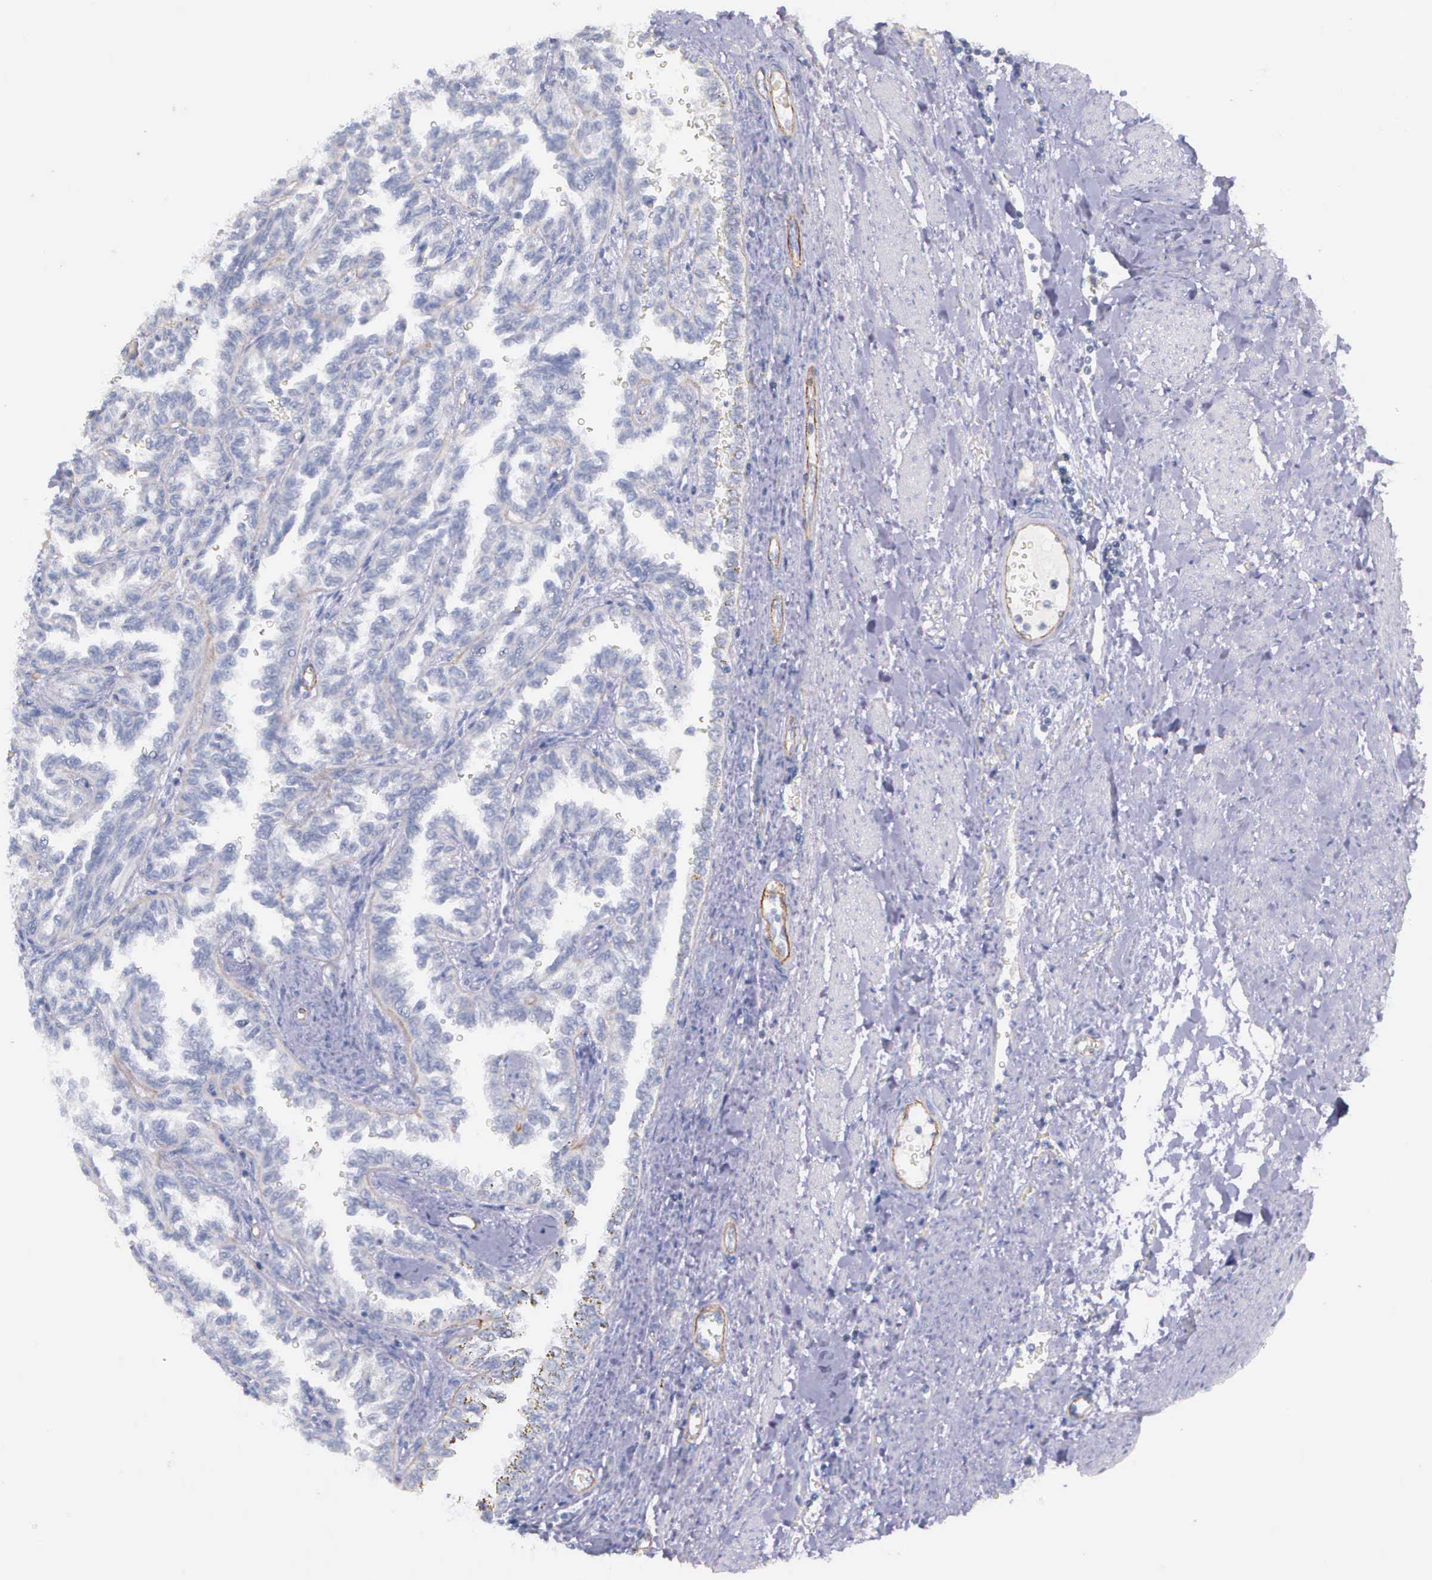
{"staining": {"intensity": "negative", "quantity": "none", "location": "none"}, "tissue": "renal cancer", "cell_type": "Tumor cells", "image_type": "cancer", "snomed": [{"axis": "morphology", "description": "Inflammation, NOS"}, {"axis": "morphology", "description": "Adenocarcinoma, NOS"}, {"axis": "topography", "description": "Kidney"}], "caption": "The image displays no staining of tumor cells in renal cancer.", "gene": "THSD7A", "patient": {"sex": "male", "age": 68}}